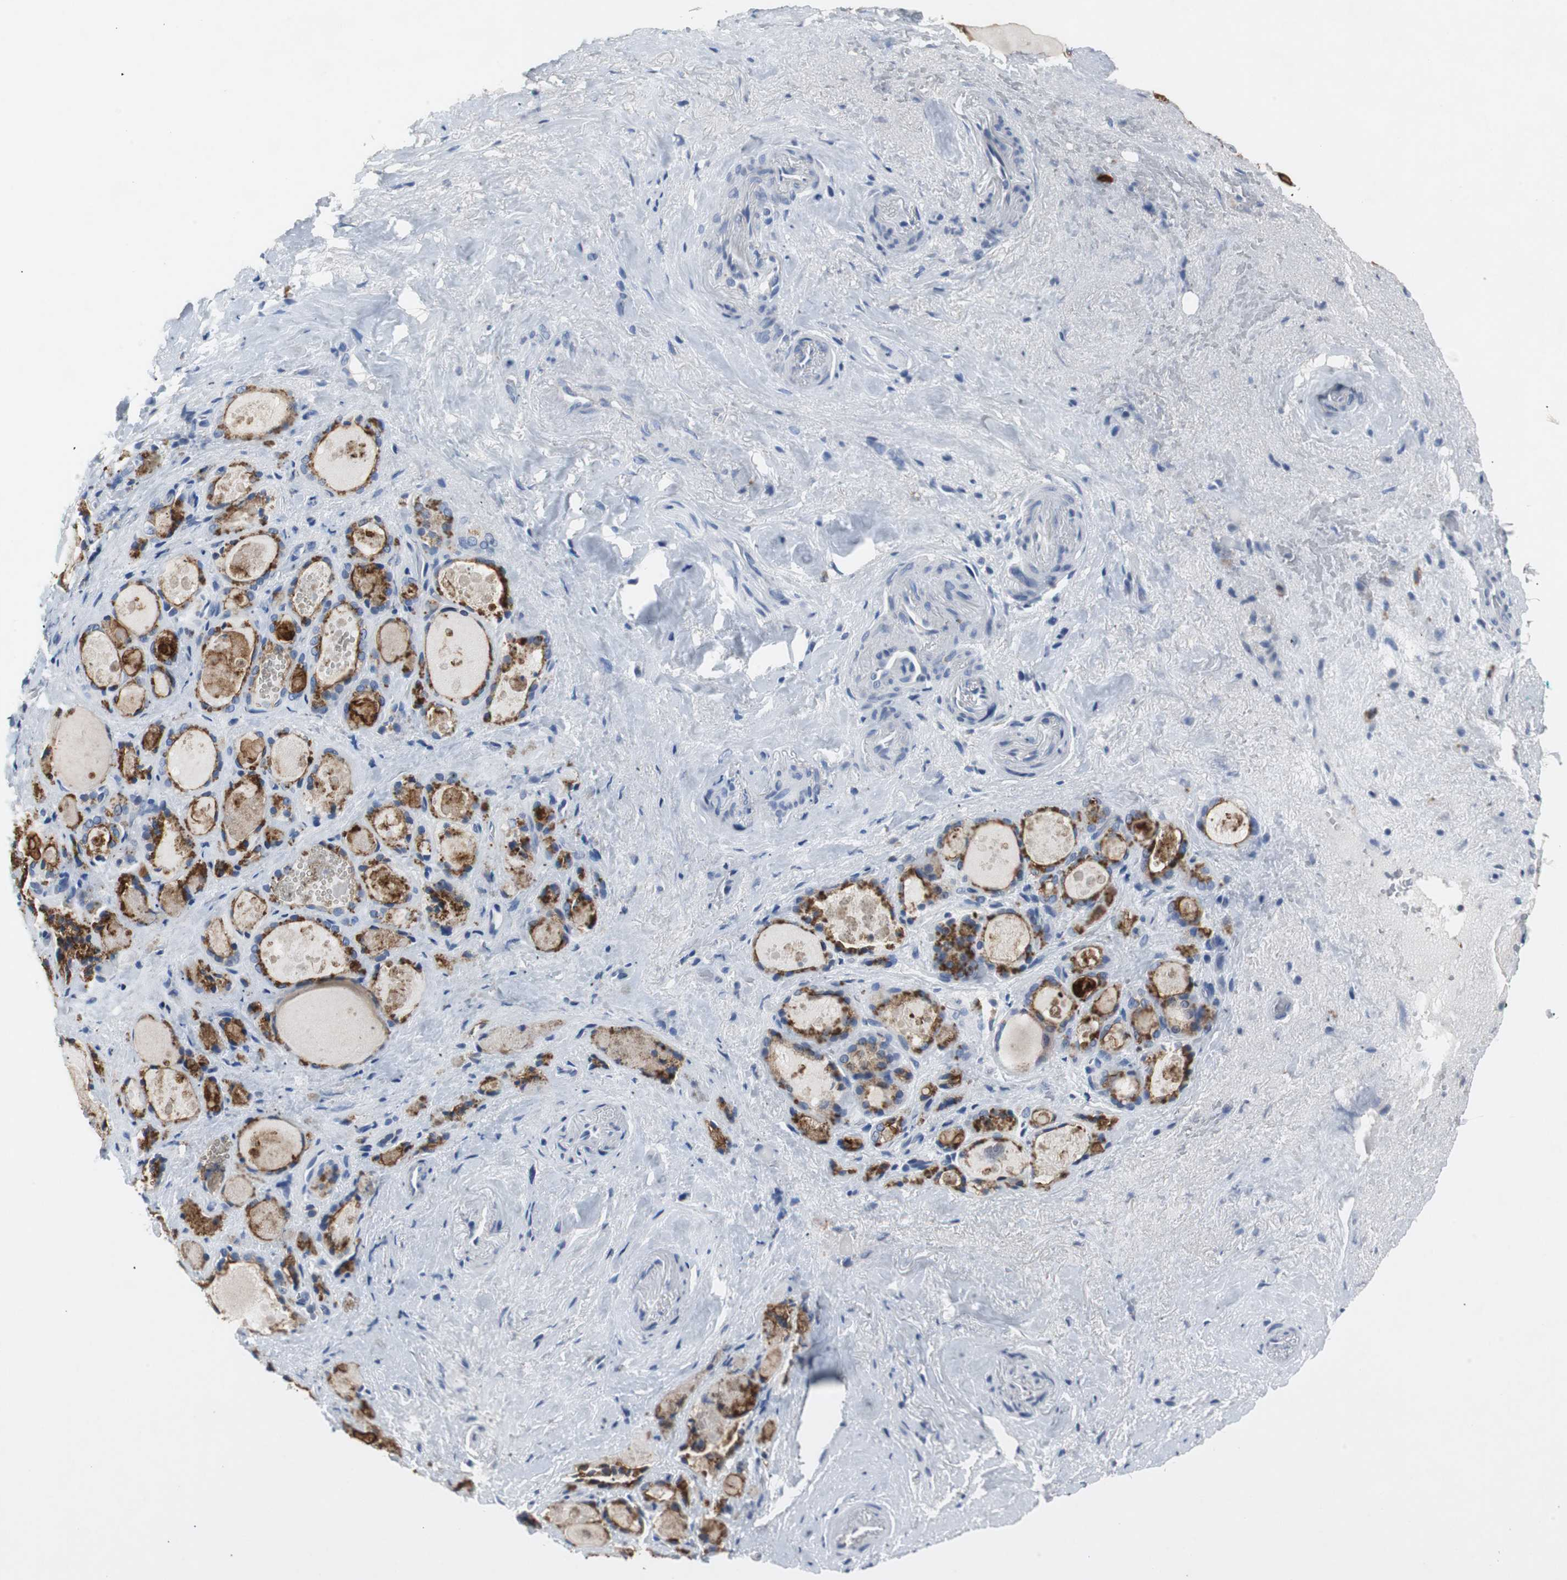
{"staining": {"intensity": "strong", "quantity": ">75%", "location": "cytoplasmic/membranous"}, "tissue": "thyroid gland", "cell_type": "Glandular cells", "image_type": "normal", "snomed": [{"axis": "morphology", "description": "Normal tissue, NOS"}, {"axis": "topography", "description": "Thyroid gland"}], "caption": "Thyroid gland stained with DAB immunohistochemistry reveals high levels of strong cytoplasmic/membranous positivity in about >75% of glandular cells. (brown staining indicates protein expression, while blue staining denotes nuclei).", "gene": "LRP2", "patient": {"sex": "female", "age": 75}}